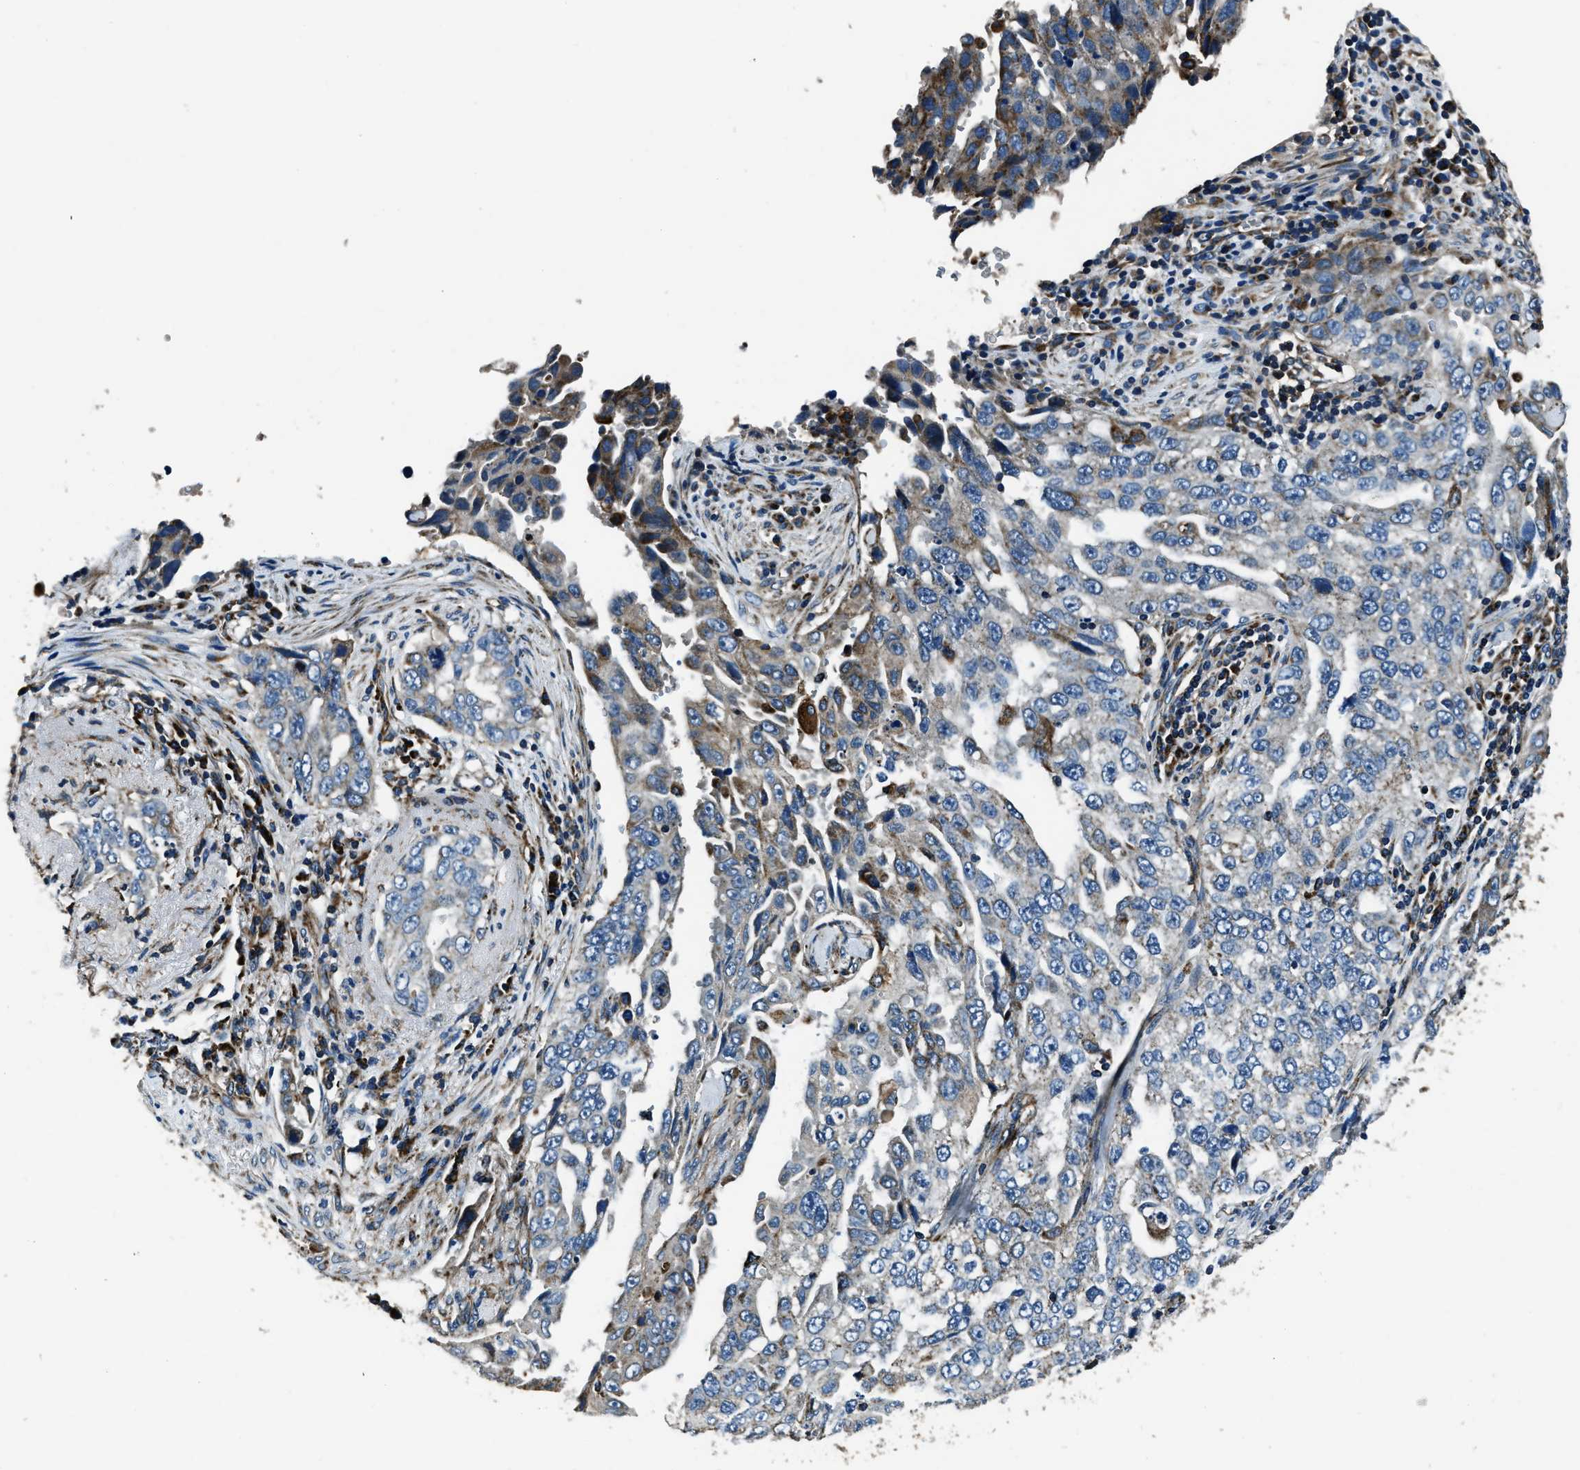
{"staining": {"intensity": "moderate", "quantity": "<25%", "location": "cytoplasmic/membranous"}, "tissue": "lung cancer", "cell_type": "Tumor cells", "image_type": "cancer", "snomed": [{"axis": "morphology", "description": "Adenocarcinoma, NOS"}, {"axis": "topography", "description": "Lung"}], "caption": "Lung cancer was stained to show a protein in brown. There is low levels of moderate cytoplasmic/membranous expression in approximately <25% of tumor cells.", "gene": "OGDH", "patient": {"sex": "female", "age": 51}}